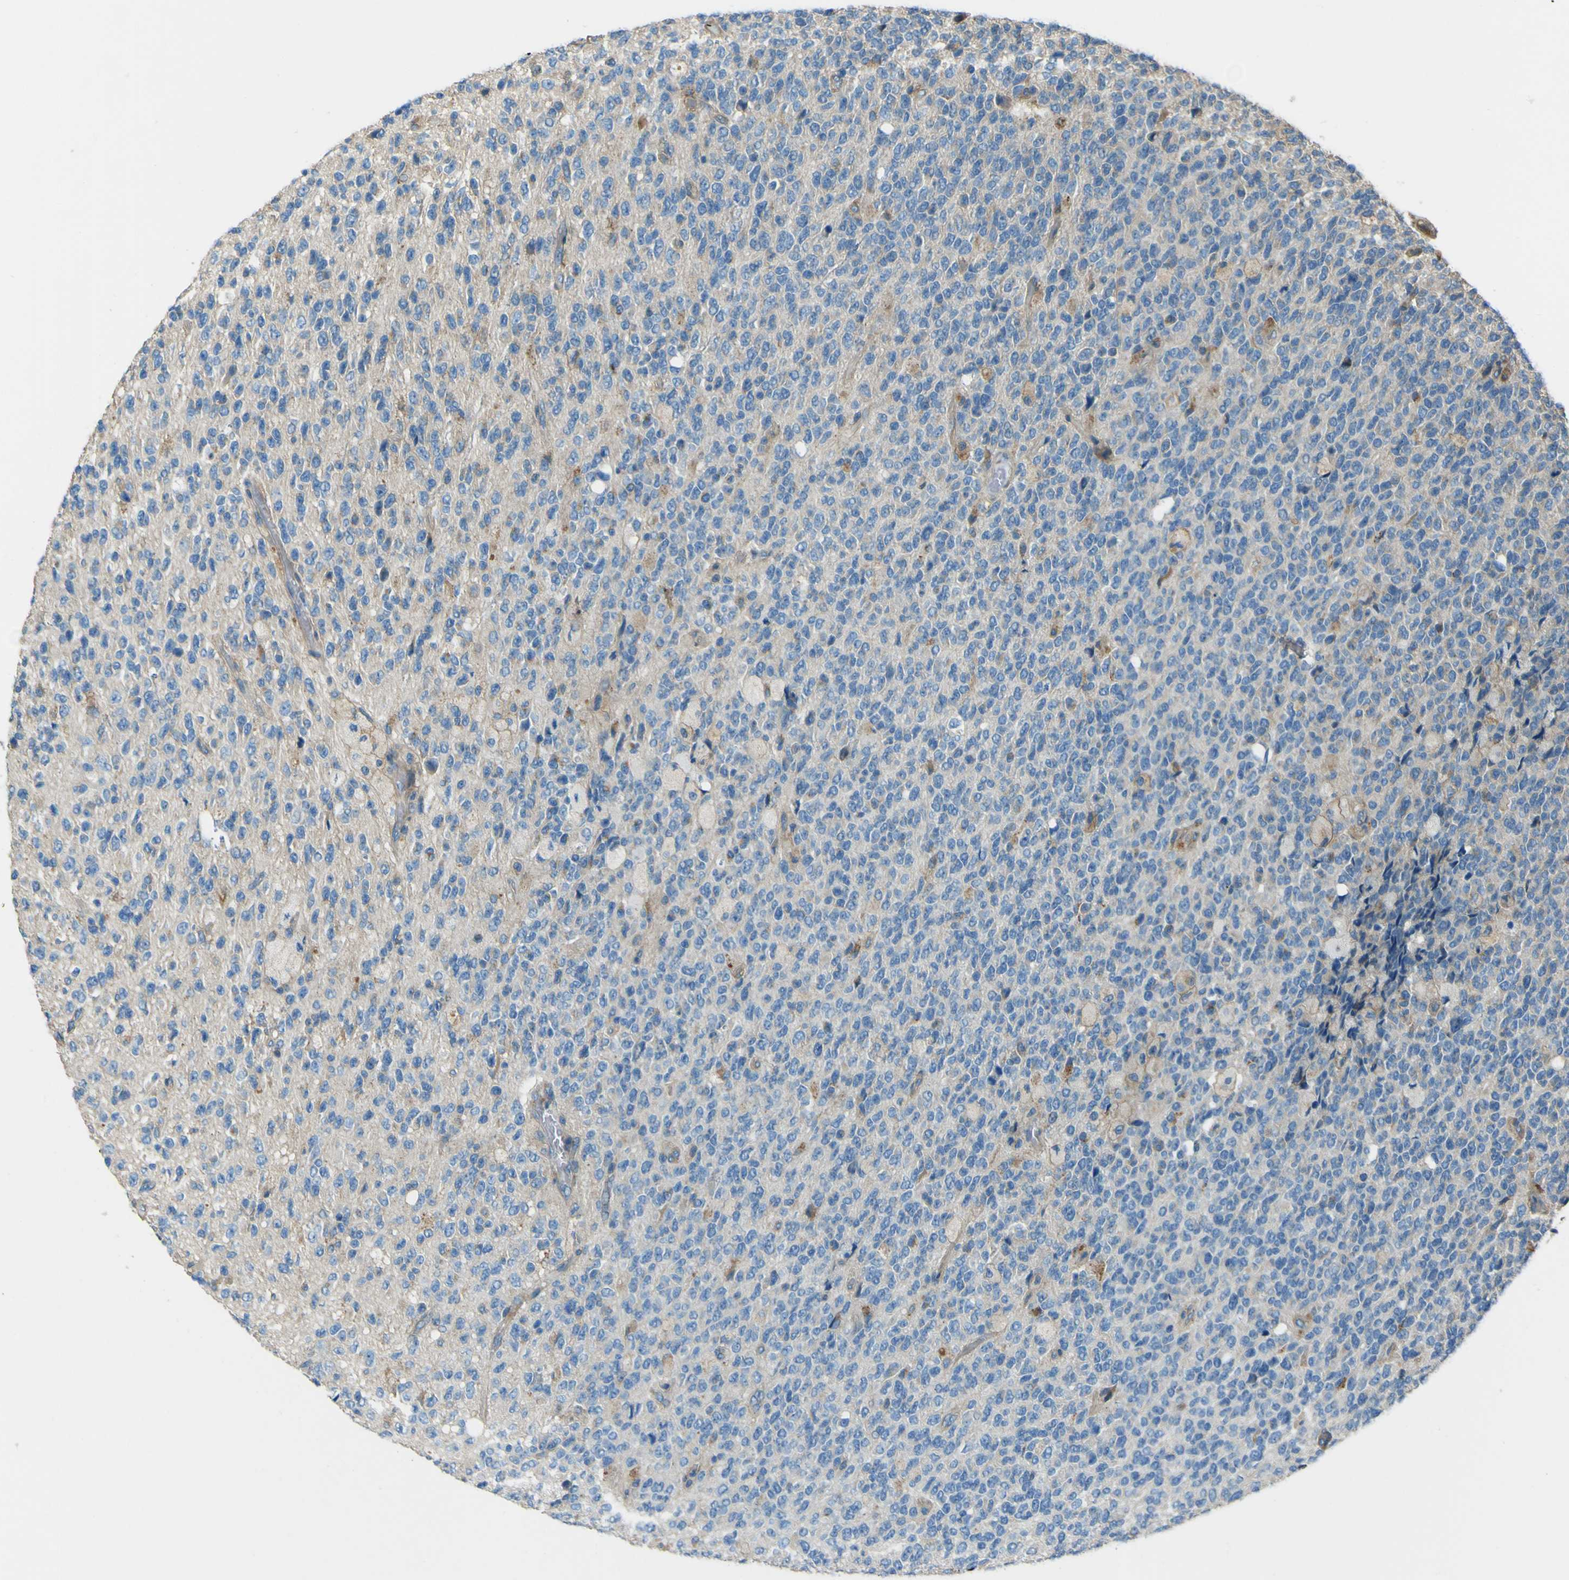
{"staining": {"intensity": "negative", "quantity": "none", "location": "none"}, "tissue": "glioma", "cell_type": "Tumor cells", "image_type": "cancer", "snomed": [{"axis": "morphology", "description": "Glioma, malignant, High grade"}, {"axis": "topography", "description": "pancreas cauda"}], "caption": "Immunohistochemistry (IHC) histopathology image of neoplastic tissue: glioma stained with DAB demonstrates no significant protein expression in tumor cells. (DAB (3,3'-diaminobenzidine) immunohistochemistry (IHC) with hematoxylin counter stain).", "gene": "NAALADL2", "patient": {"sex": "male", "age": 60}}